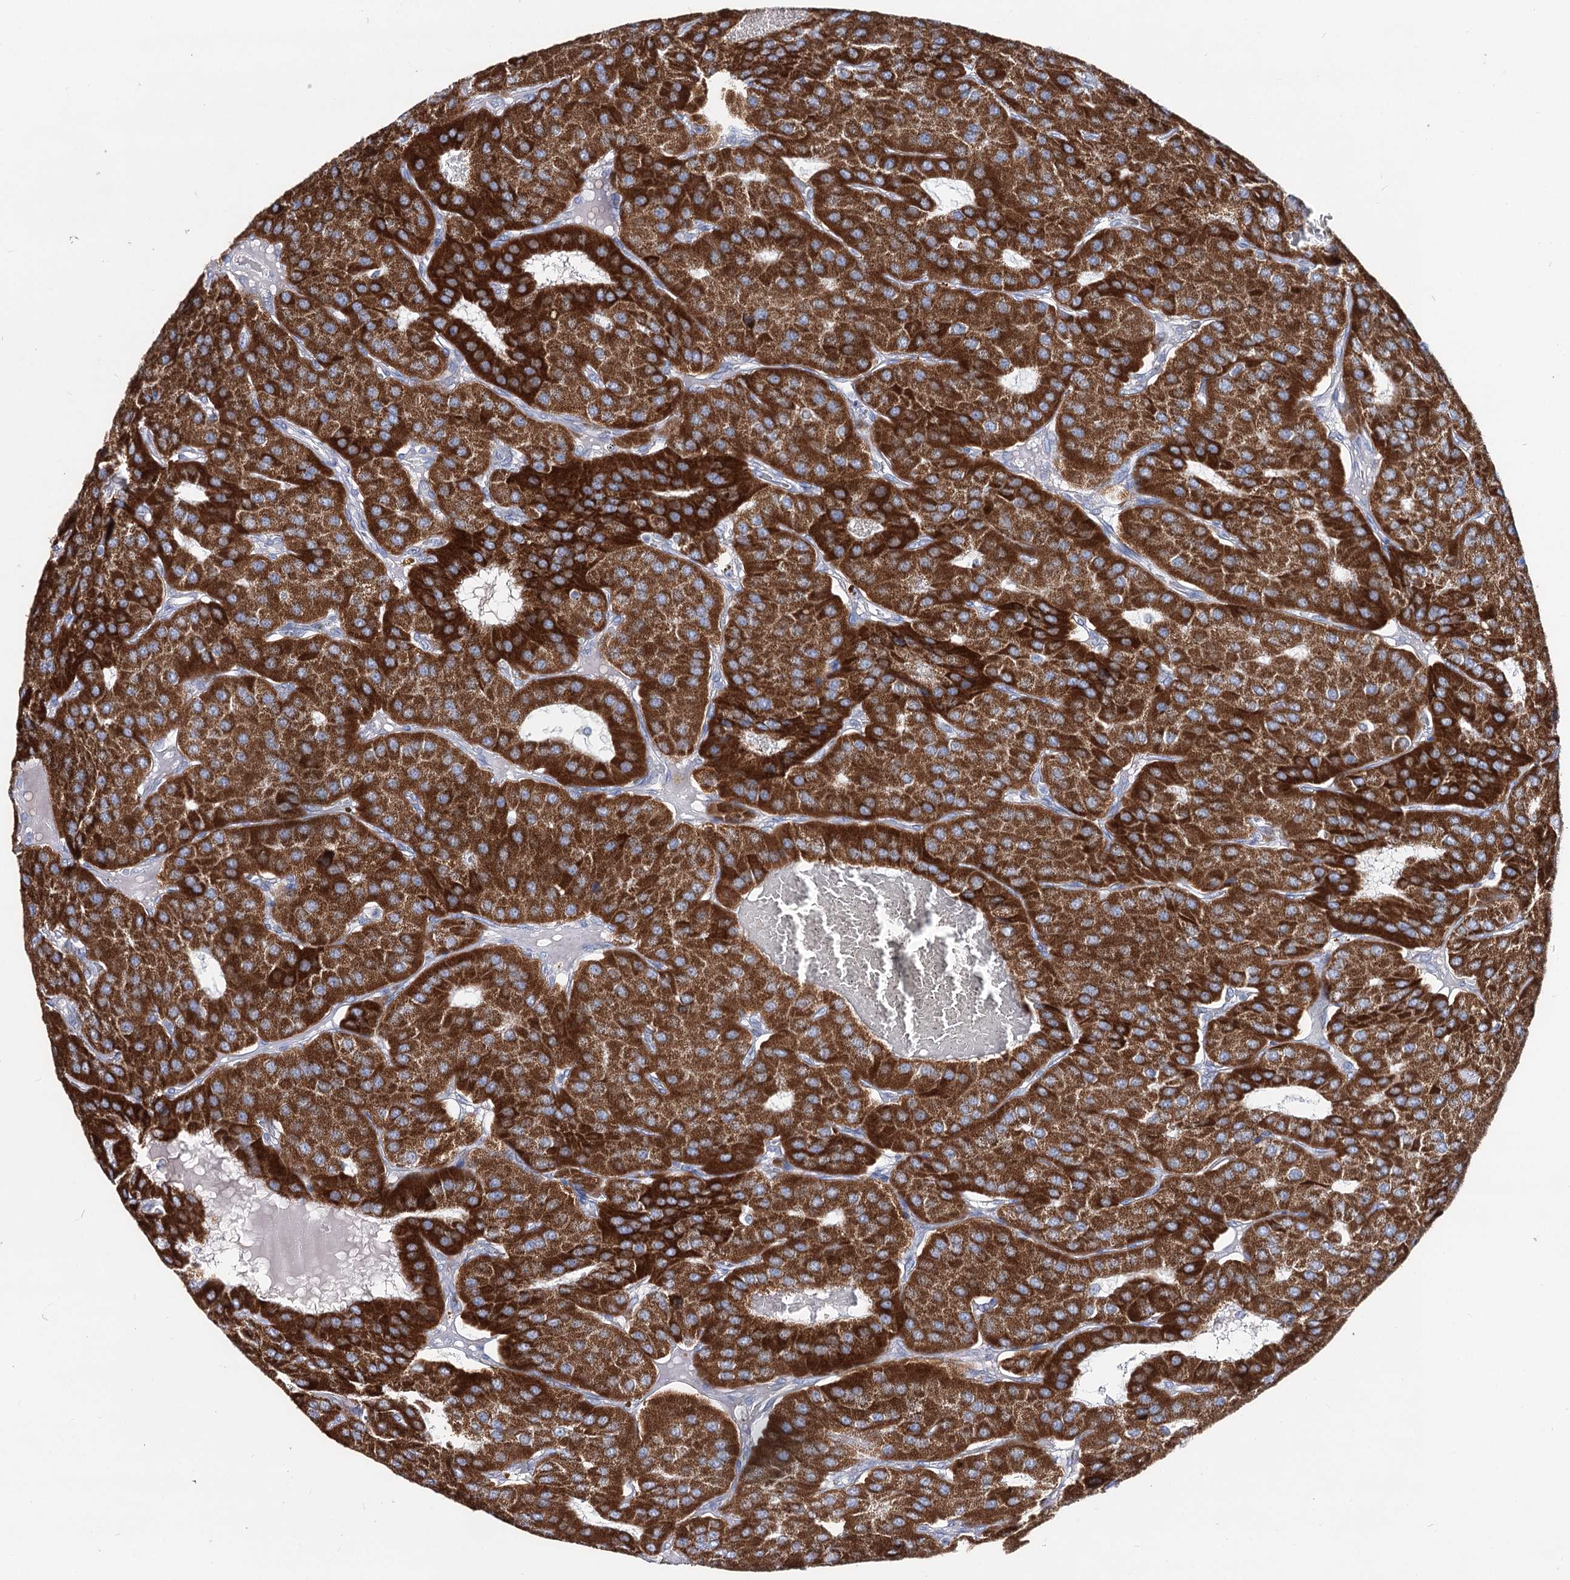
{"staining": {"intensity": "strong", "quantity": ">75%", "location": "cytoplasmic/membranous"}, "tissue": "parathyroid gland", "cell_type": "Glandular cells", "image_type": "normal", "snomed": [{"axis": "morphology", "description": "Normal tissue, NOS"}, {"axis": "morphology", "description": "Adenoma, NOS"}, {"axis": "topography", "description": "Parathyroid gland"}], "caption": "Brown immunohistochemical staining in unremarkable parathyroid gland shows strong cytoplasmic/membranous positivity in approximately >75% of glandular cells. The protein of interest is stained brown, and the nuclei are stained in blue (DAB (3,3'-diaminobenzidine) IHC with brightfield microscopy, high magnification).", "gene": "MCCC2", "patient": {"sex": "female", "age": 86}}